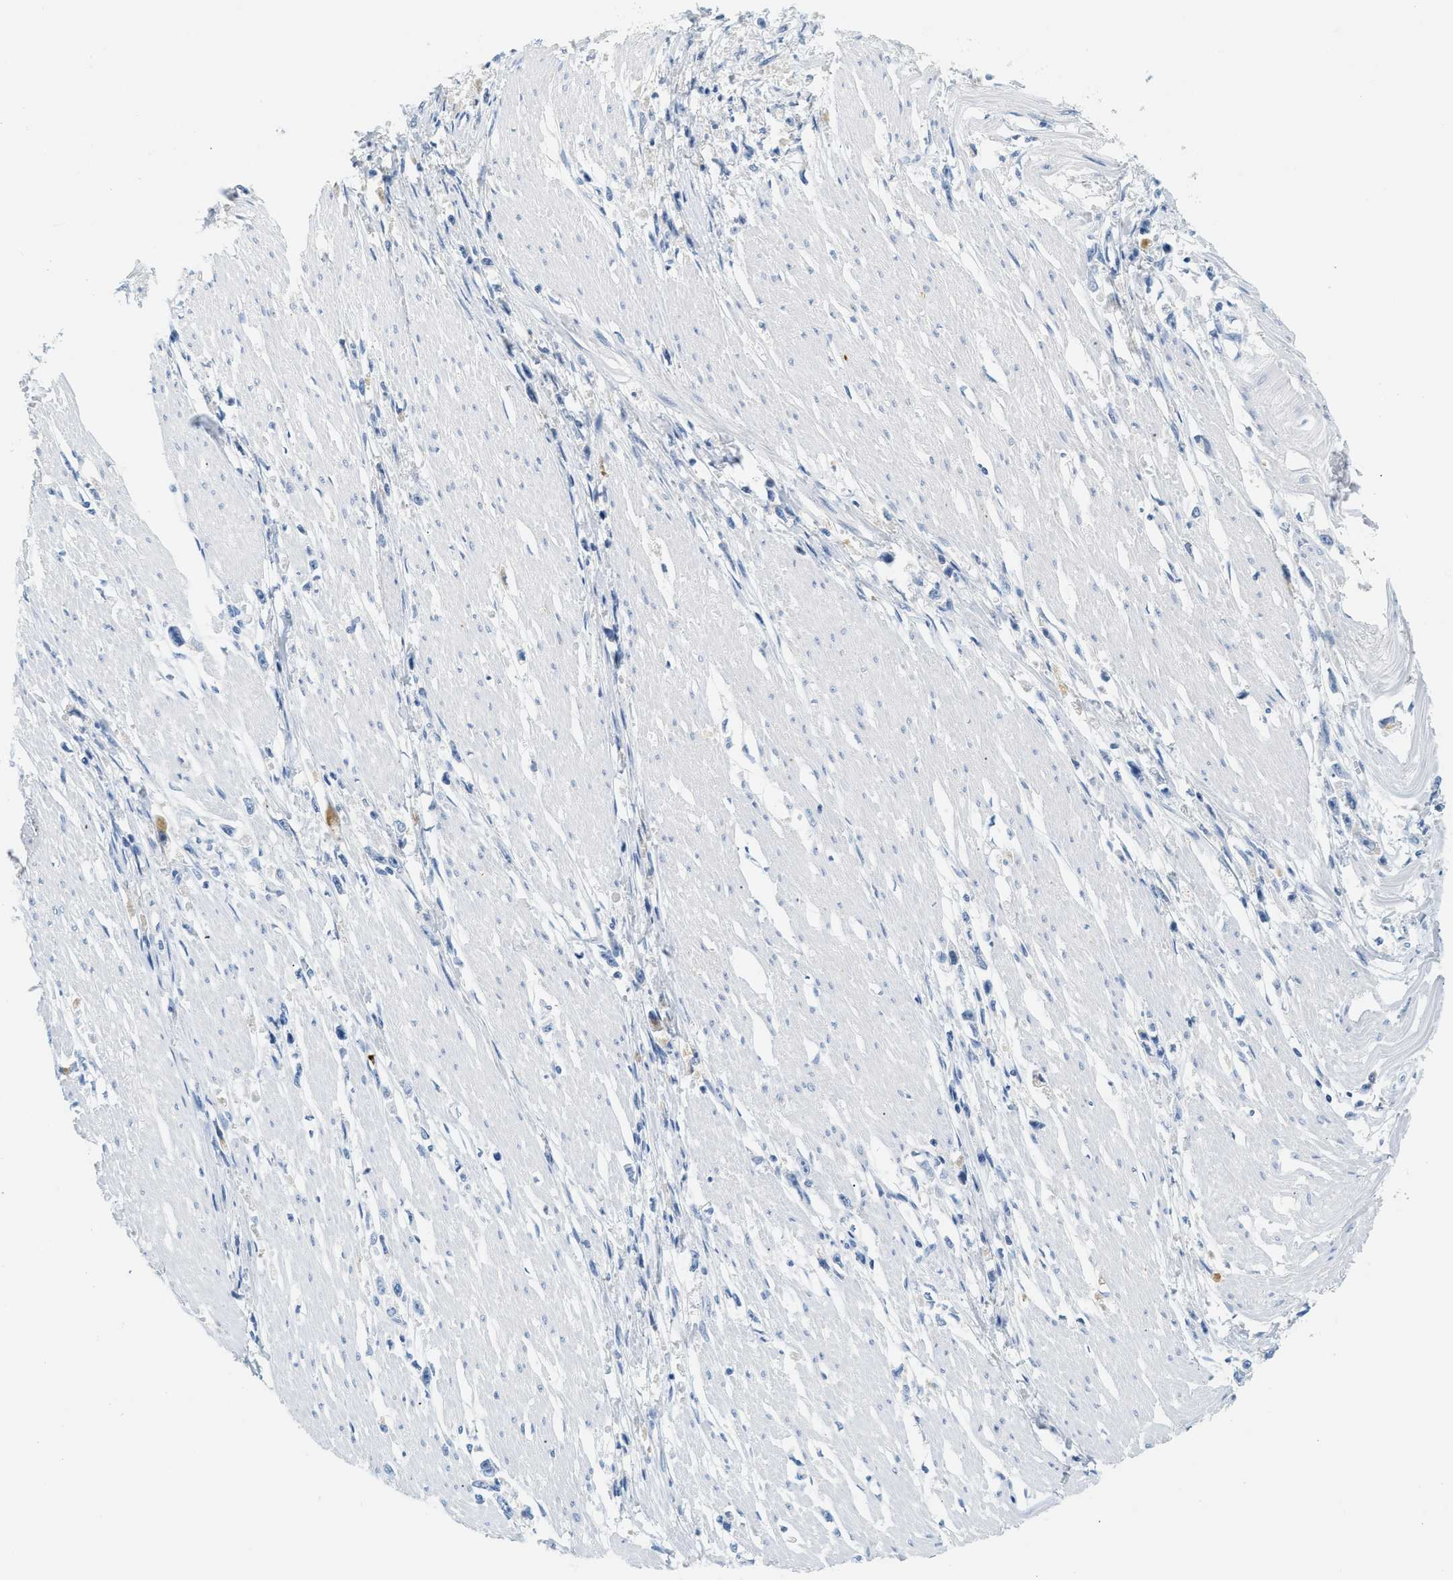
{"staining": {"intensity": "negative", "quantity": "none", "location": "none"}, "tissue": "stomach cancer", "cell_type": "Tumor cells", "image_type": "cancer", "snomed": [{"axis": "morphology", "description": "Adenocarcinoma, NOS"}, {"axis": "topography", "description": "Stomach"}], "caption": "This is an IHC micrograph of stomach adenocarcinoma. There is no expression in tumor cells.", "gene": "LCN2", "patient": {"sex": "female", "age": 59}}